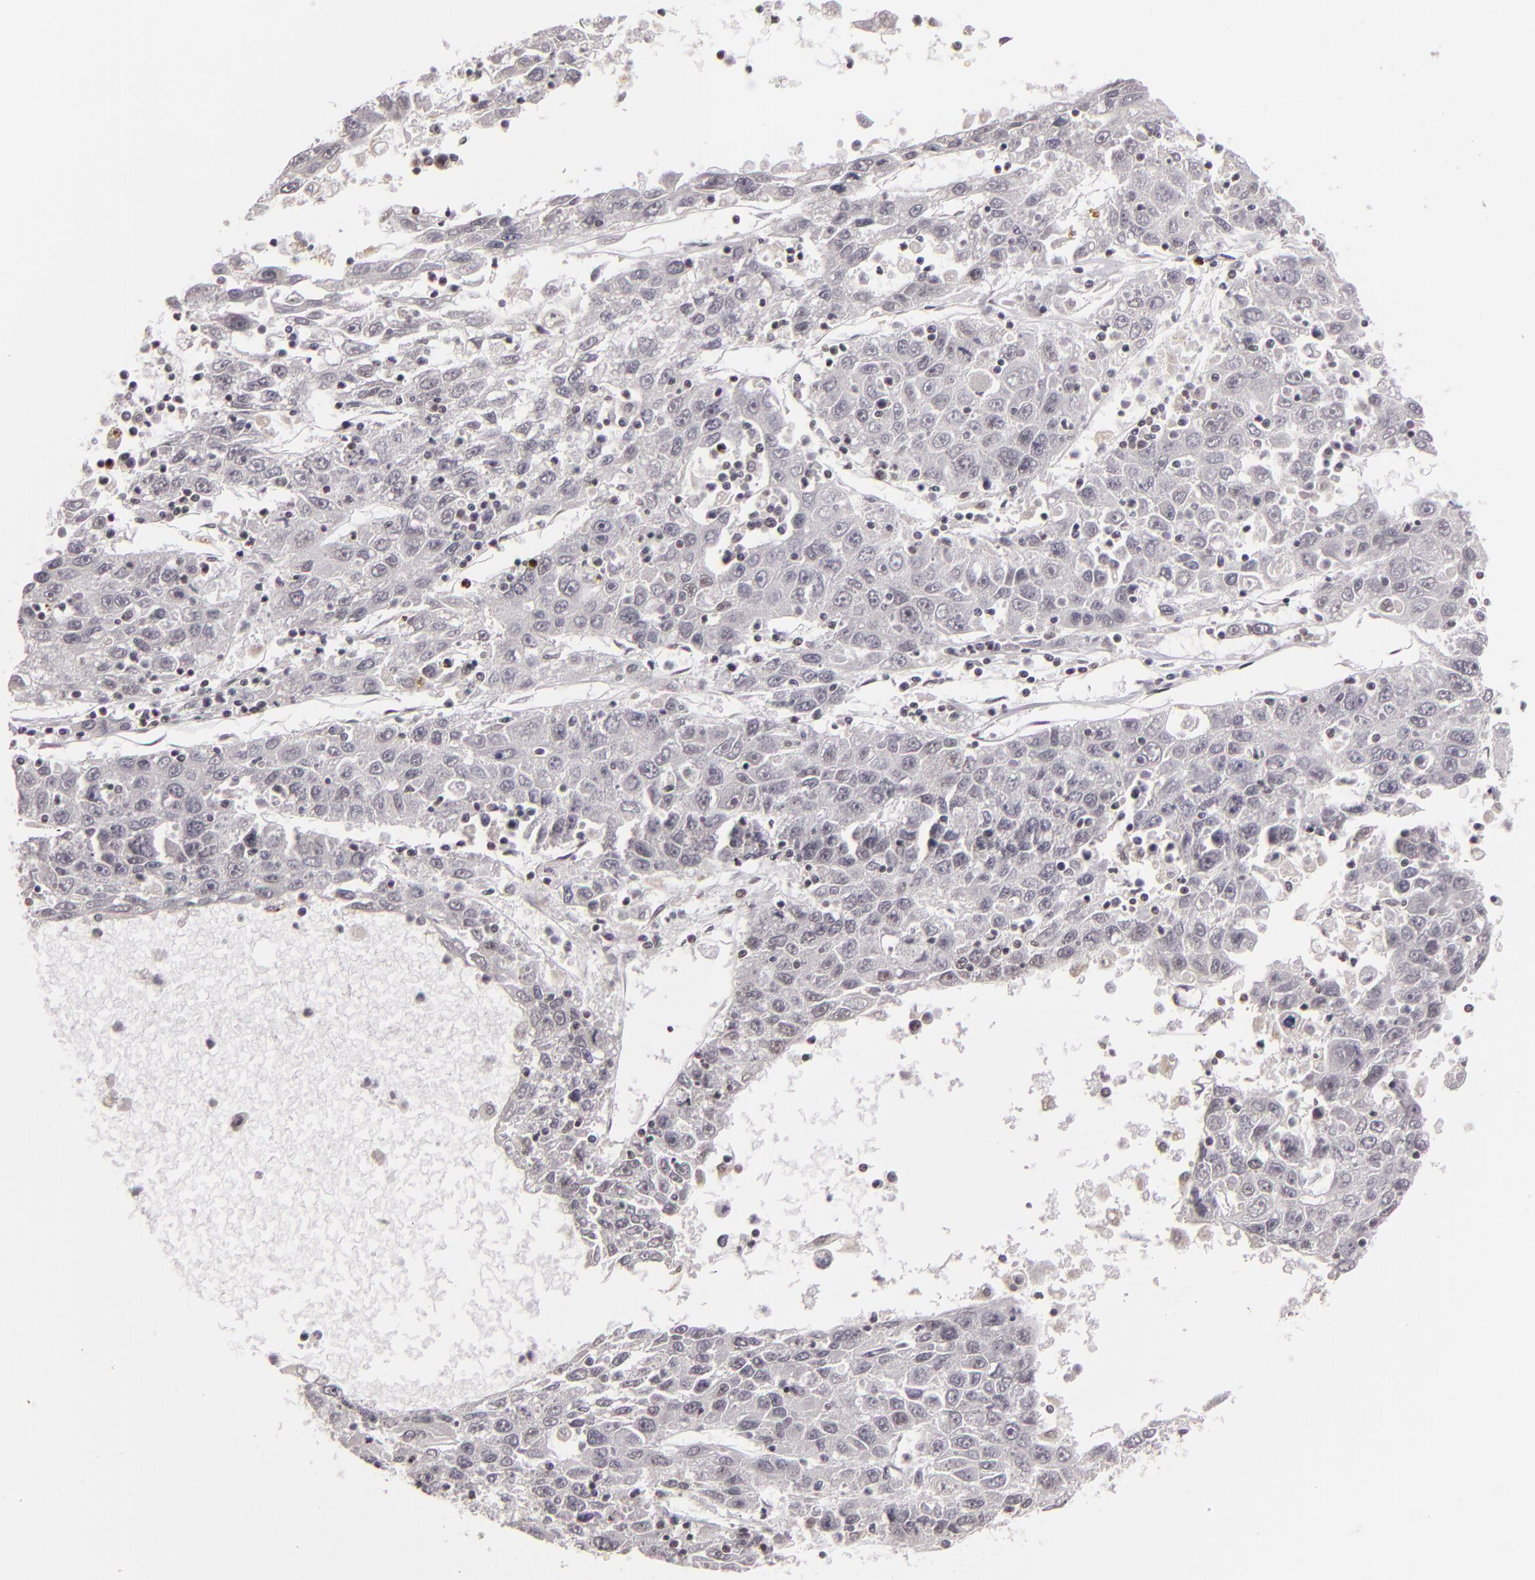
{"staining": {"intensity": "negative", "quantity": "none", "location": "none"}, "tissue": "liver cancer", "cell_type": "Tumor cells", "image_type": "cancer", "snomed": [{"axis": "morphology", "description": "Carcinoma, Hepatocellular, NOS"}, {"axis": "topography", "description": "Liver"}], "caption": "Immunohistochemistry (IHC) of human liver cancer exhibits no staining in tumor cells.", "gene": "DAXX", "patient": {"sex": "male", "age": 49}}